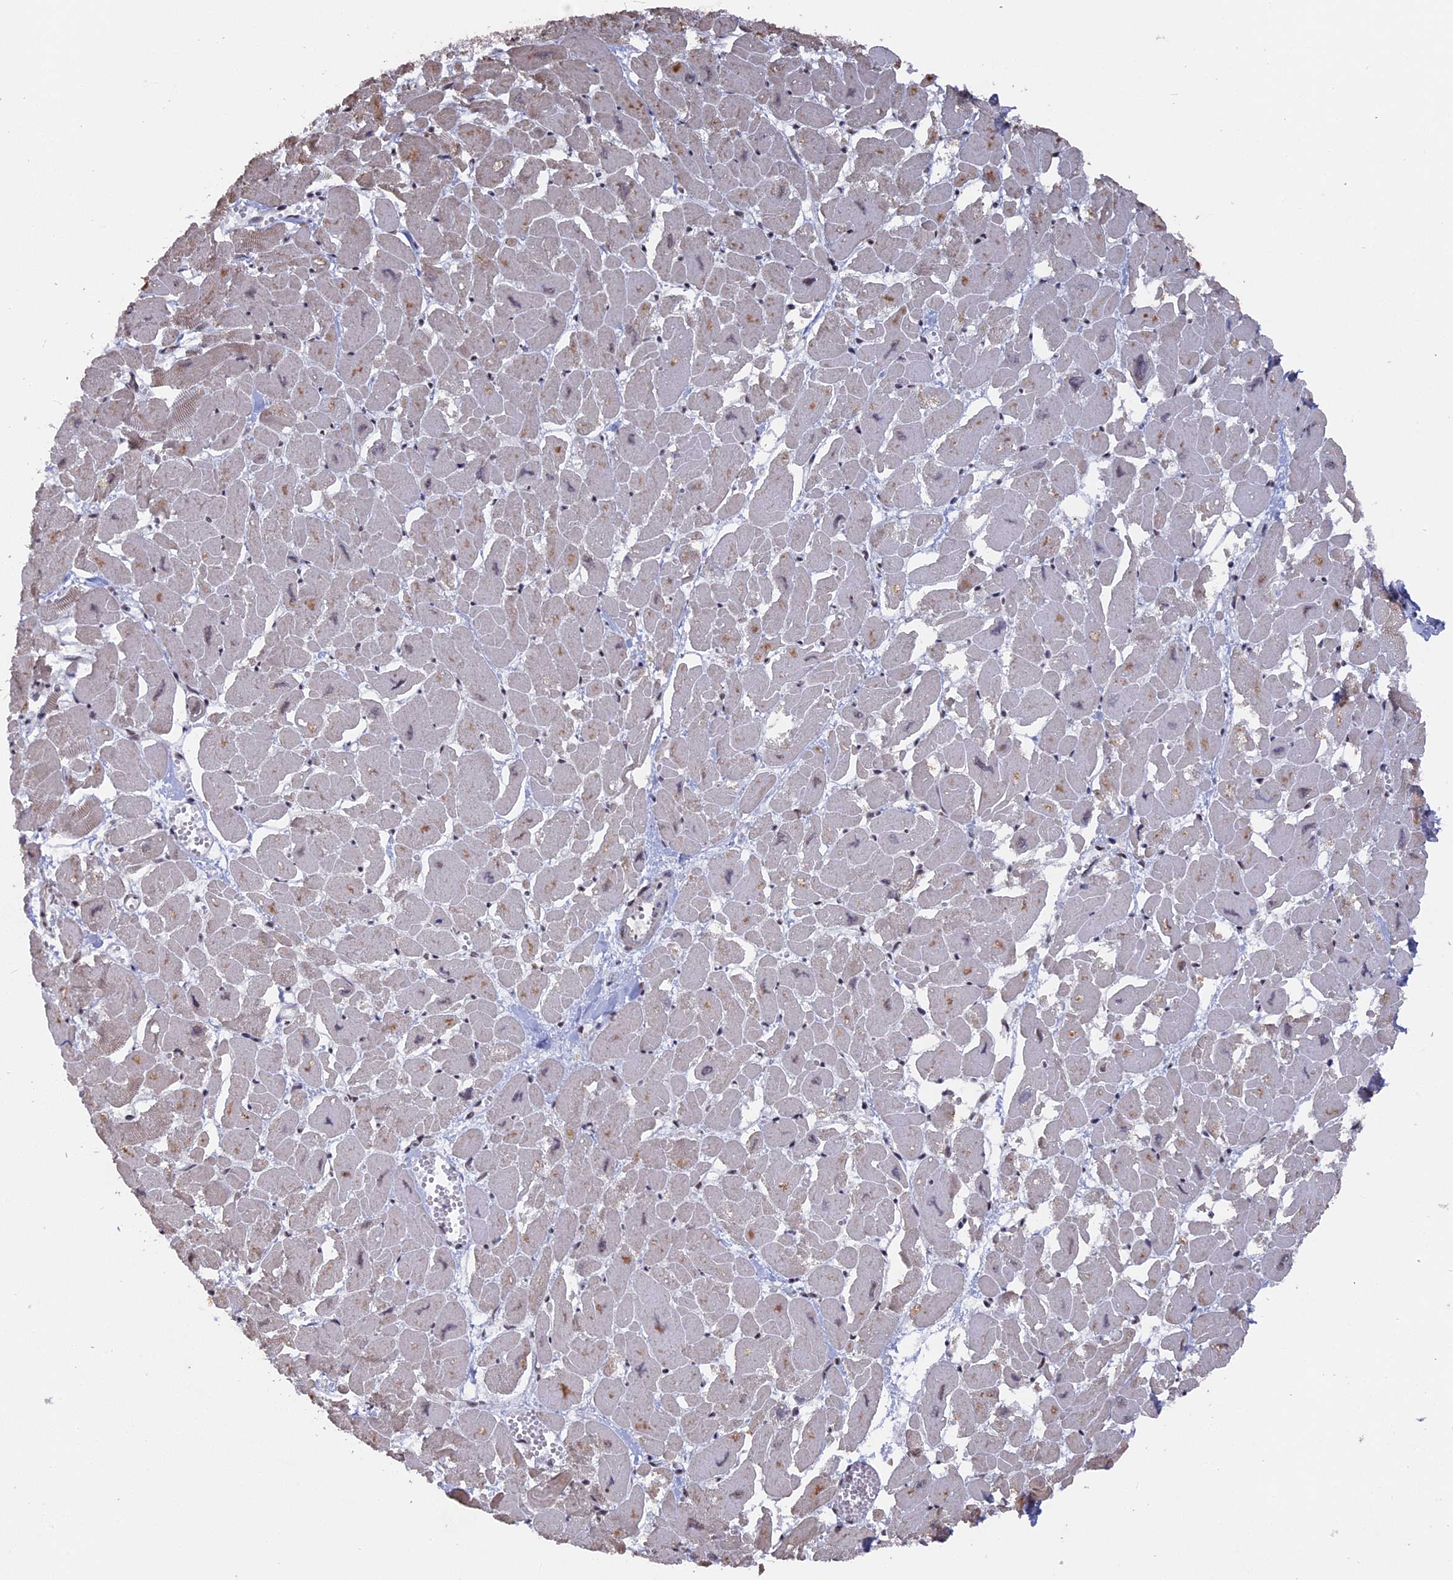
{"staining": {"intensity": "negative", "quantity": "none", "location": "none"}, "tissue": "heart muscle", "cell_type": "Cardiomyocytes", "image_type": "normal", "snomed": [{"axis": "morphology", "description": "Normal tissue, NOS"}, {"axis": "topography", "description": "Heart"}], "caption": "The histopathology image reveals no staining of cardiomyocytes in unremarkable heart muscle. (DAB (3,3'-diaminobenzidine) immunohistochemistry (IHC) visualized using brightfield microscopy, high magnification).", "gene": "SF3A2", "patient": {"sex": "male", "age": 54}}